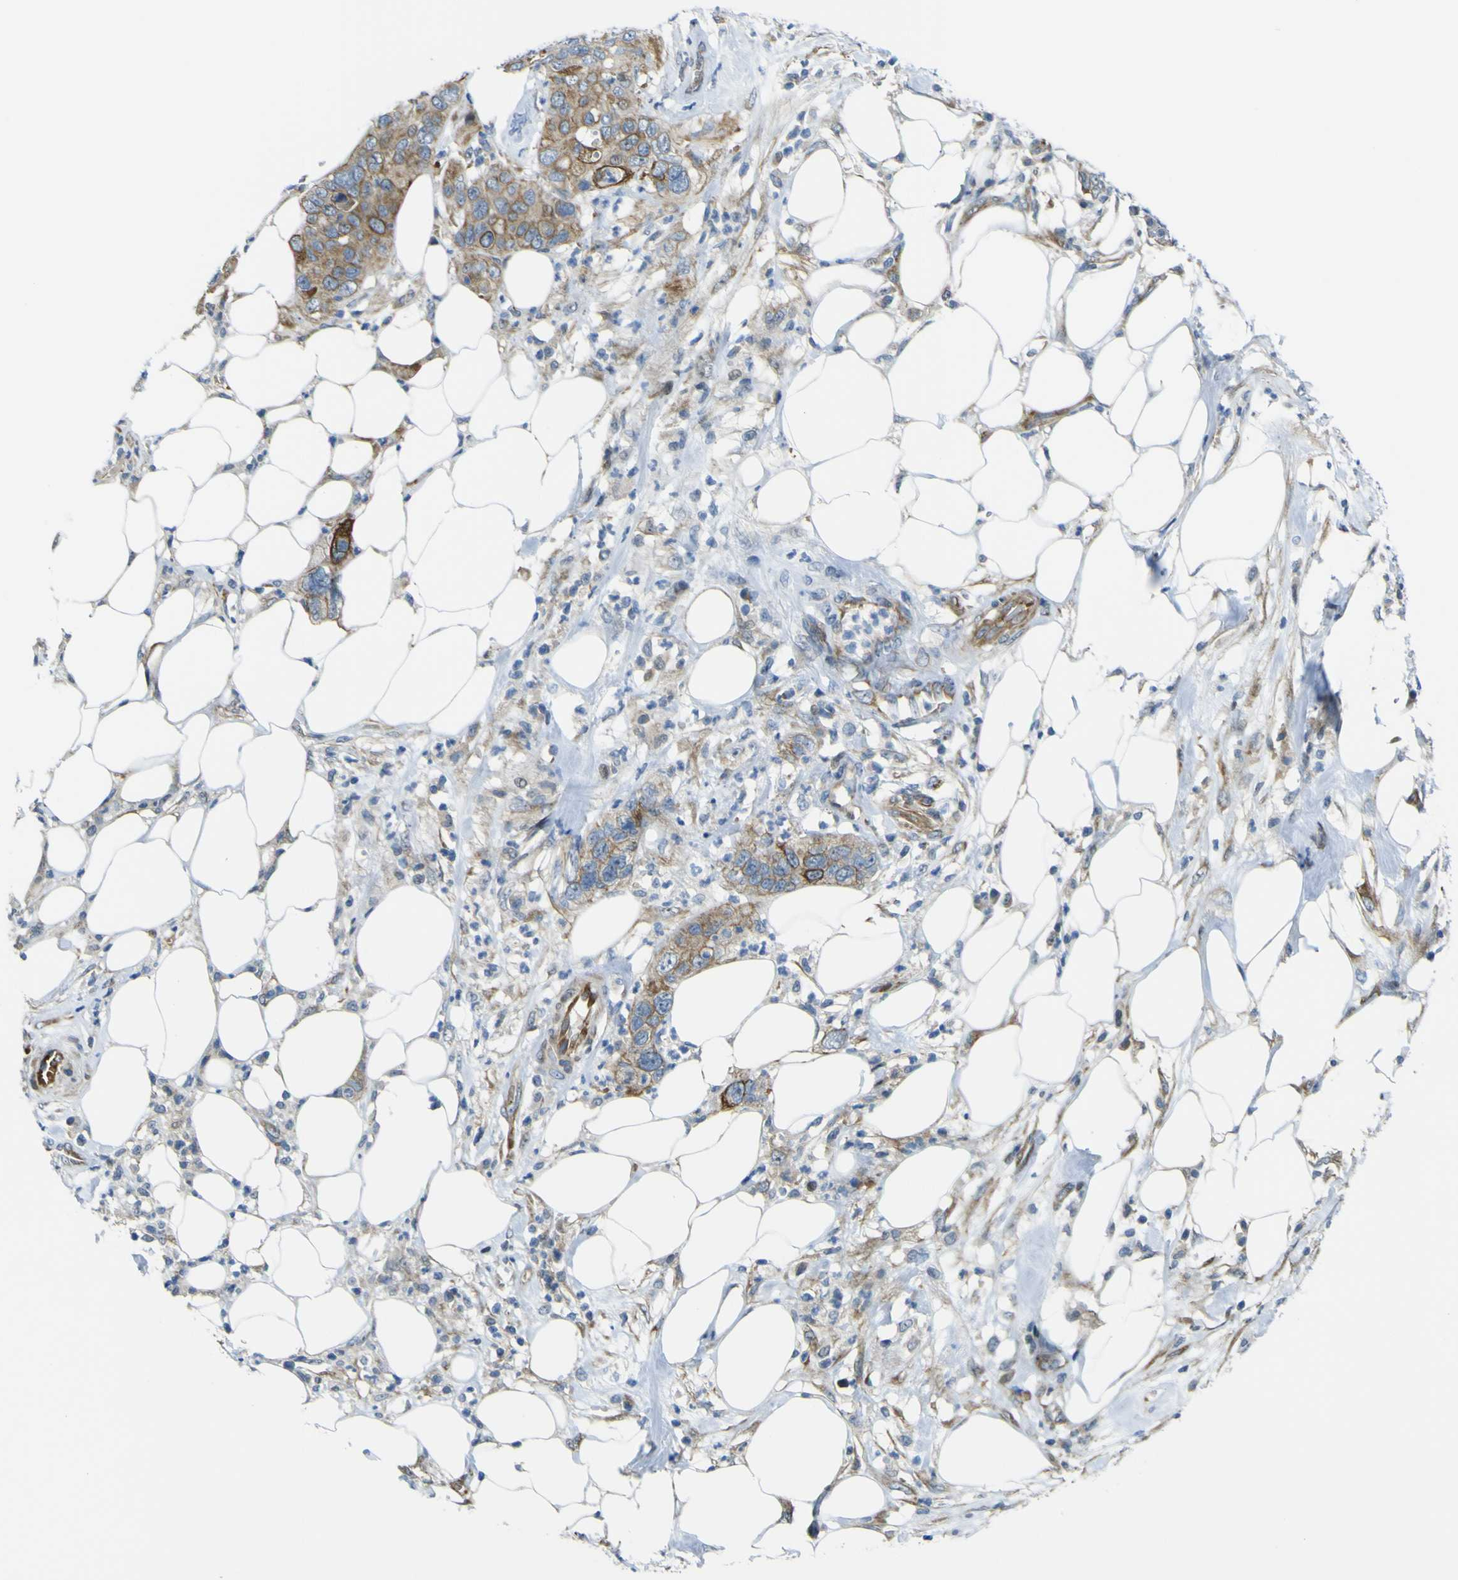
{"staining": {"intensity": "strong", "quantity": "<25%", "location": "cytoplasmic/membranous"}, "tissue": "pancreatic cancer", "cell_type": "Tumor cells", "image_type": "cancer", "snomed": [{"axis": "morphology", "description": "Adenocarcinoma, NOS"}, {"axis": "topography", "description": "Pancreas"}], "caption": "IHC of human adenocarcinoma (pancreatic) demonstrates medium levels of strong cytoplasmic/membranous staining in approximately <25% of tumor cells.", "gene": "KDM7A", "patient": {"sex": "female", "age": 71}}